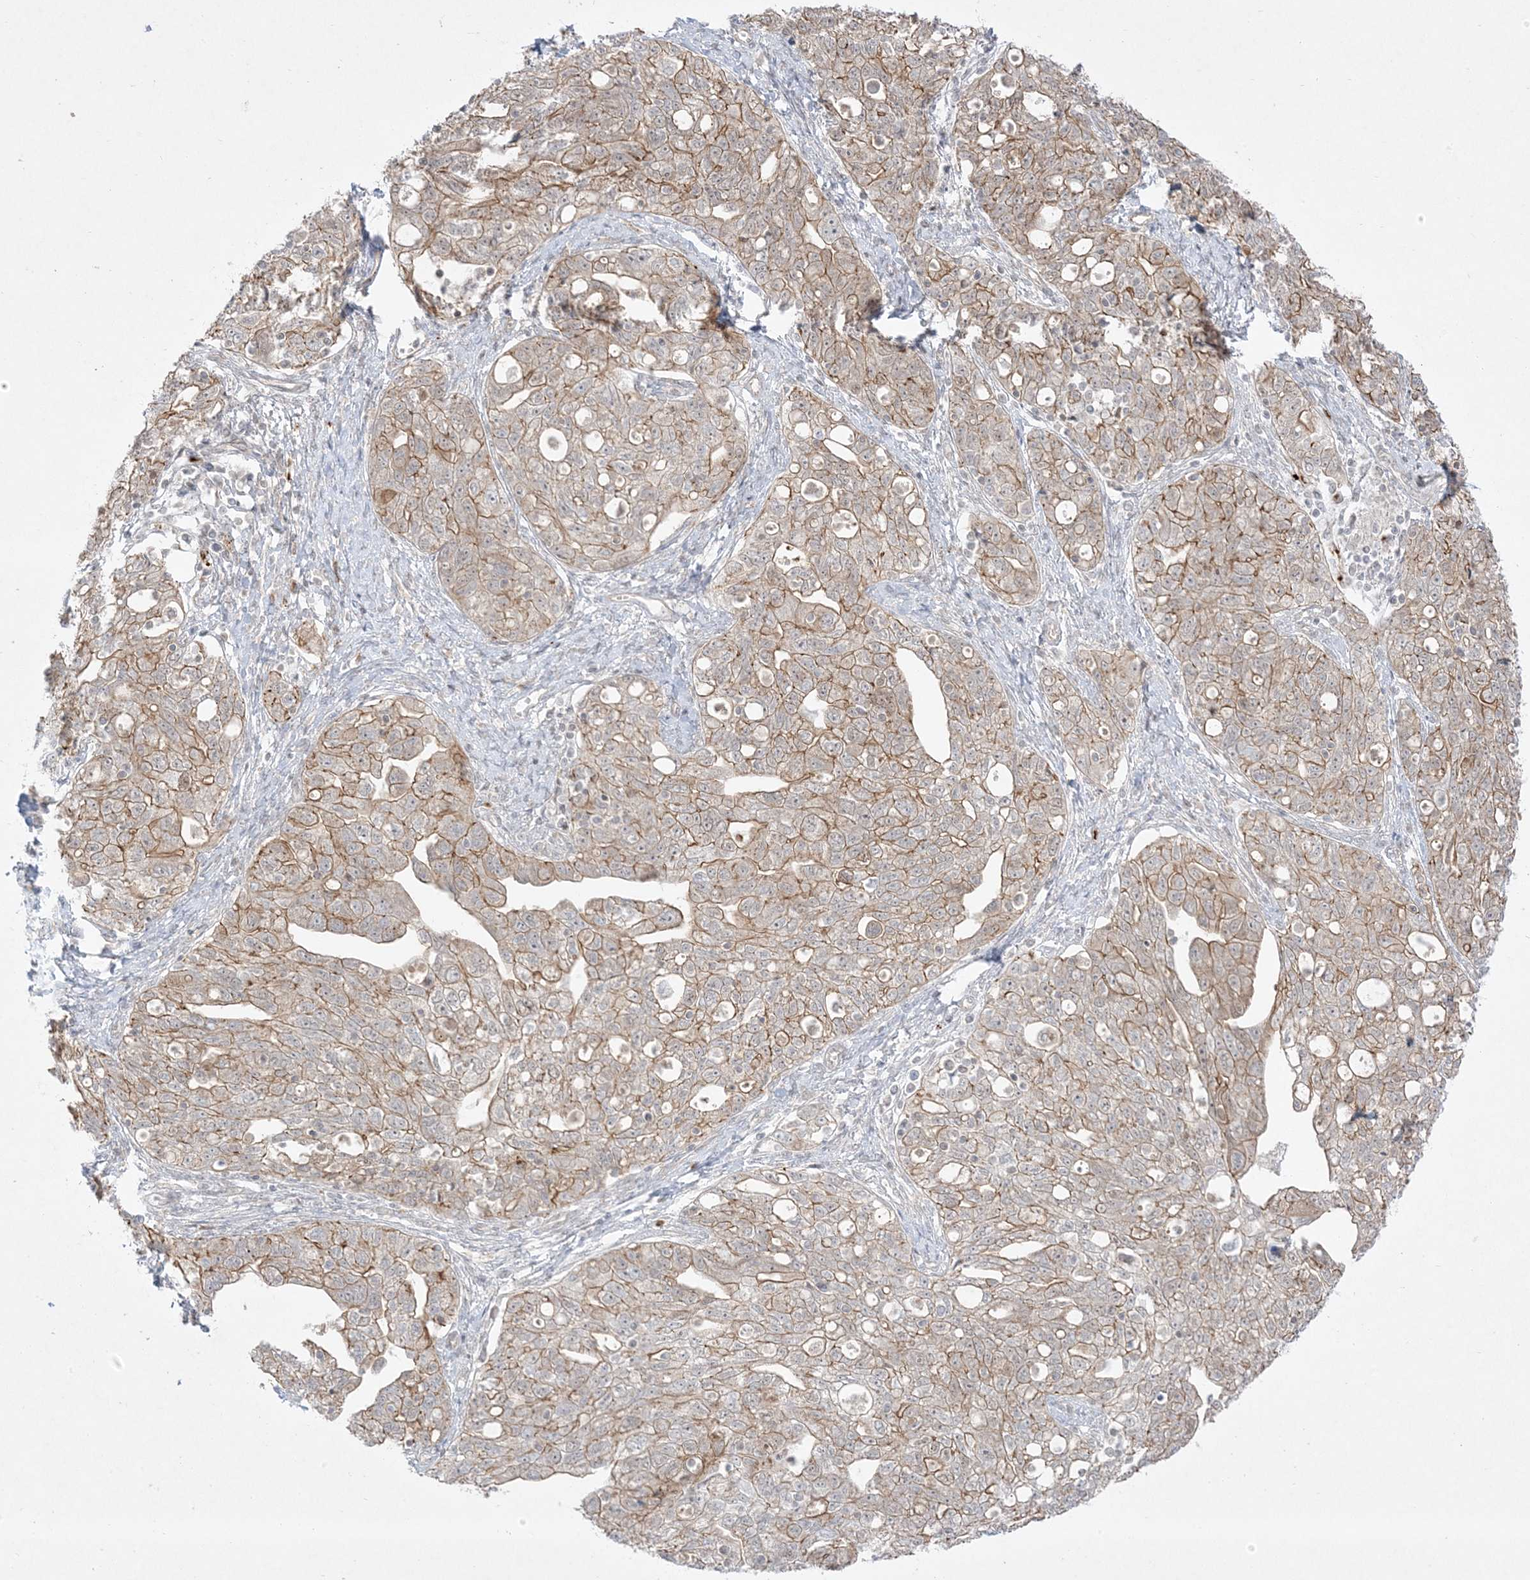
{"staining": {"intensity": "moderate", "quantity": ">75%", "location": "cytoplasmic/membranous"}, "tissue": "ovarian cancer", "cell_type": "Tumor cells", "image_type": "cancer", "snomed": [{"axis": "morphology", "description": "Carcinoma, NOS"}, {"axis": "morphology", "description": "Cystadenocarcinoma, serous, NOS"}, {"axis": "topography", "description": "Ovary"}], "caption": "Human serous cystadenocarcinoma (ovarian) stained with a brown dye displays moderate cytoplasmic/membranous positive staining in about >75% of tumor cells.", "gene": "PTK6", "patient": {"sex": "female", "age": 69}}